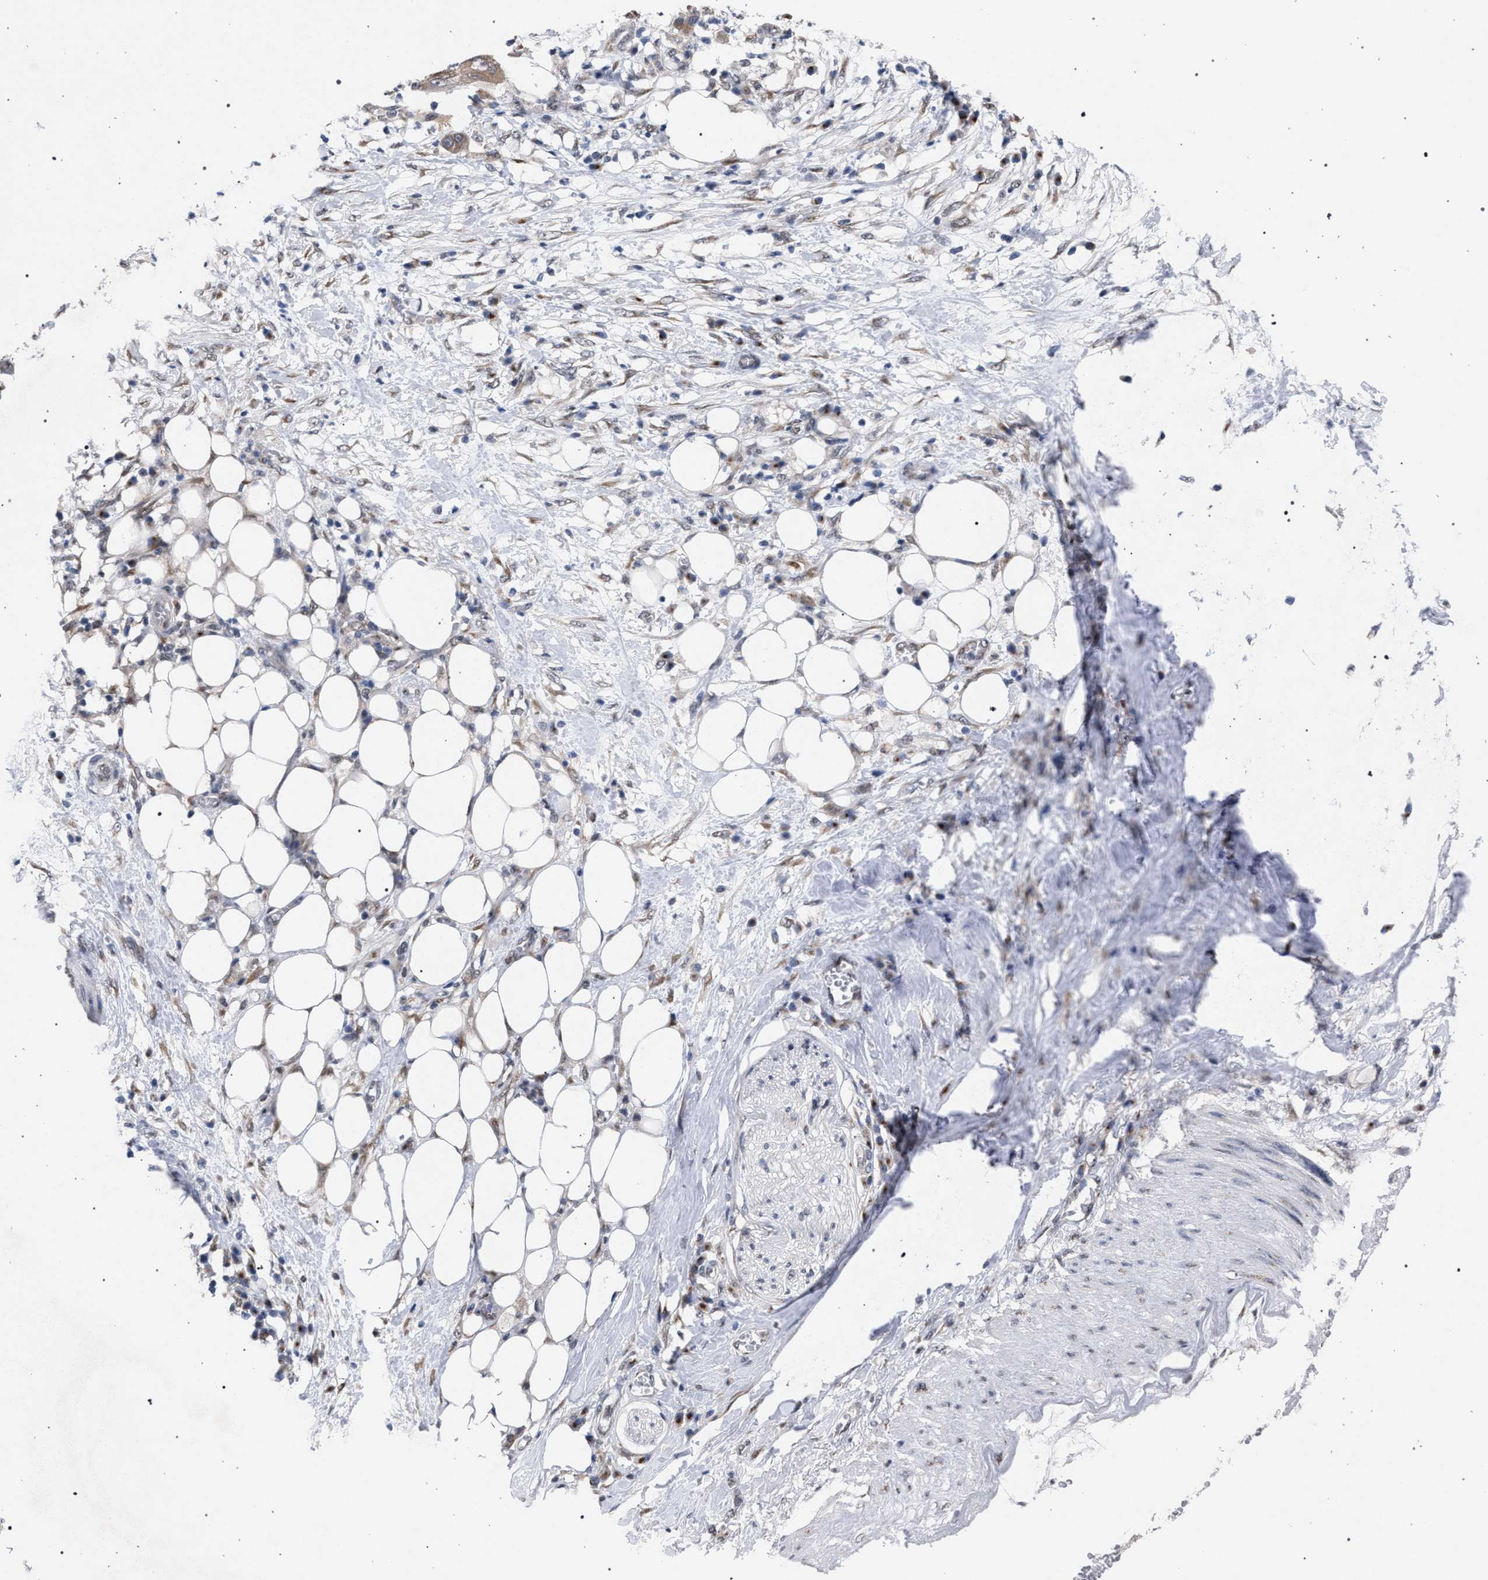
{"staining": {"intensity": "weak", "quantity": ">75%", "location": "cytoplasmic/membranous"}, "tissue": "pancreatic cancer", "cell_type": "Tumor cells", "image_type": "cancer", "snomed": [{"axis": "morphology", "description": "Adenocarcinoma, NOS"}, {"axis": "topography", "description": "Pancreas"}], "caption": "The micrograph shows staining of adenocarcinoma (pancreatic), revealing weak cytoplasmic/membranous protein staining (brown color) within tumor cells.", "gene": "GOLGA2", "patient": {"sex": "female", "age": 78}}